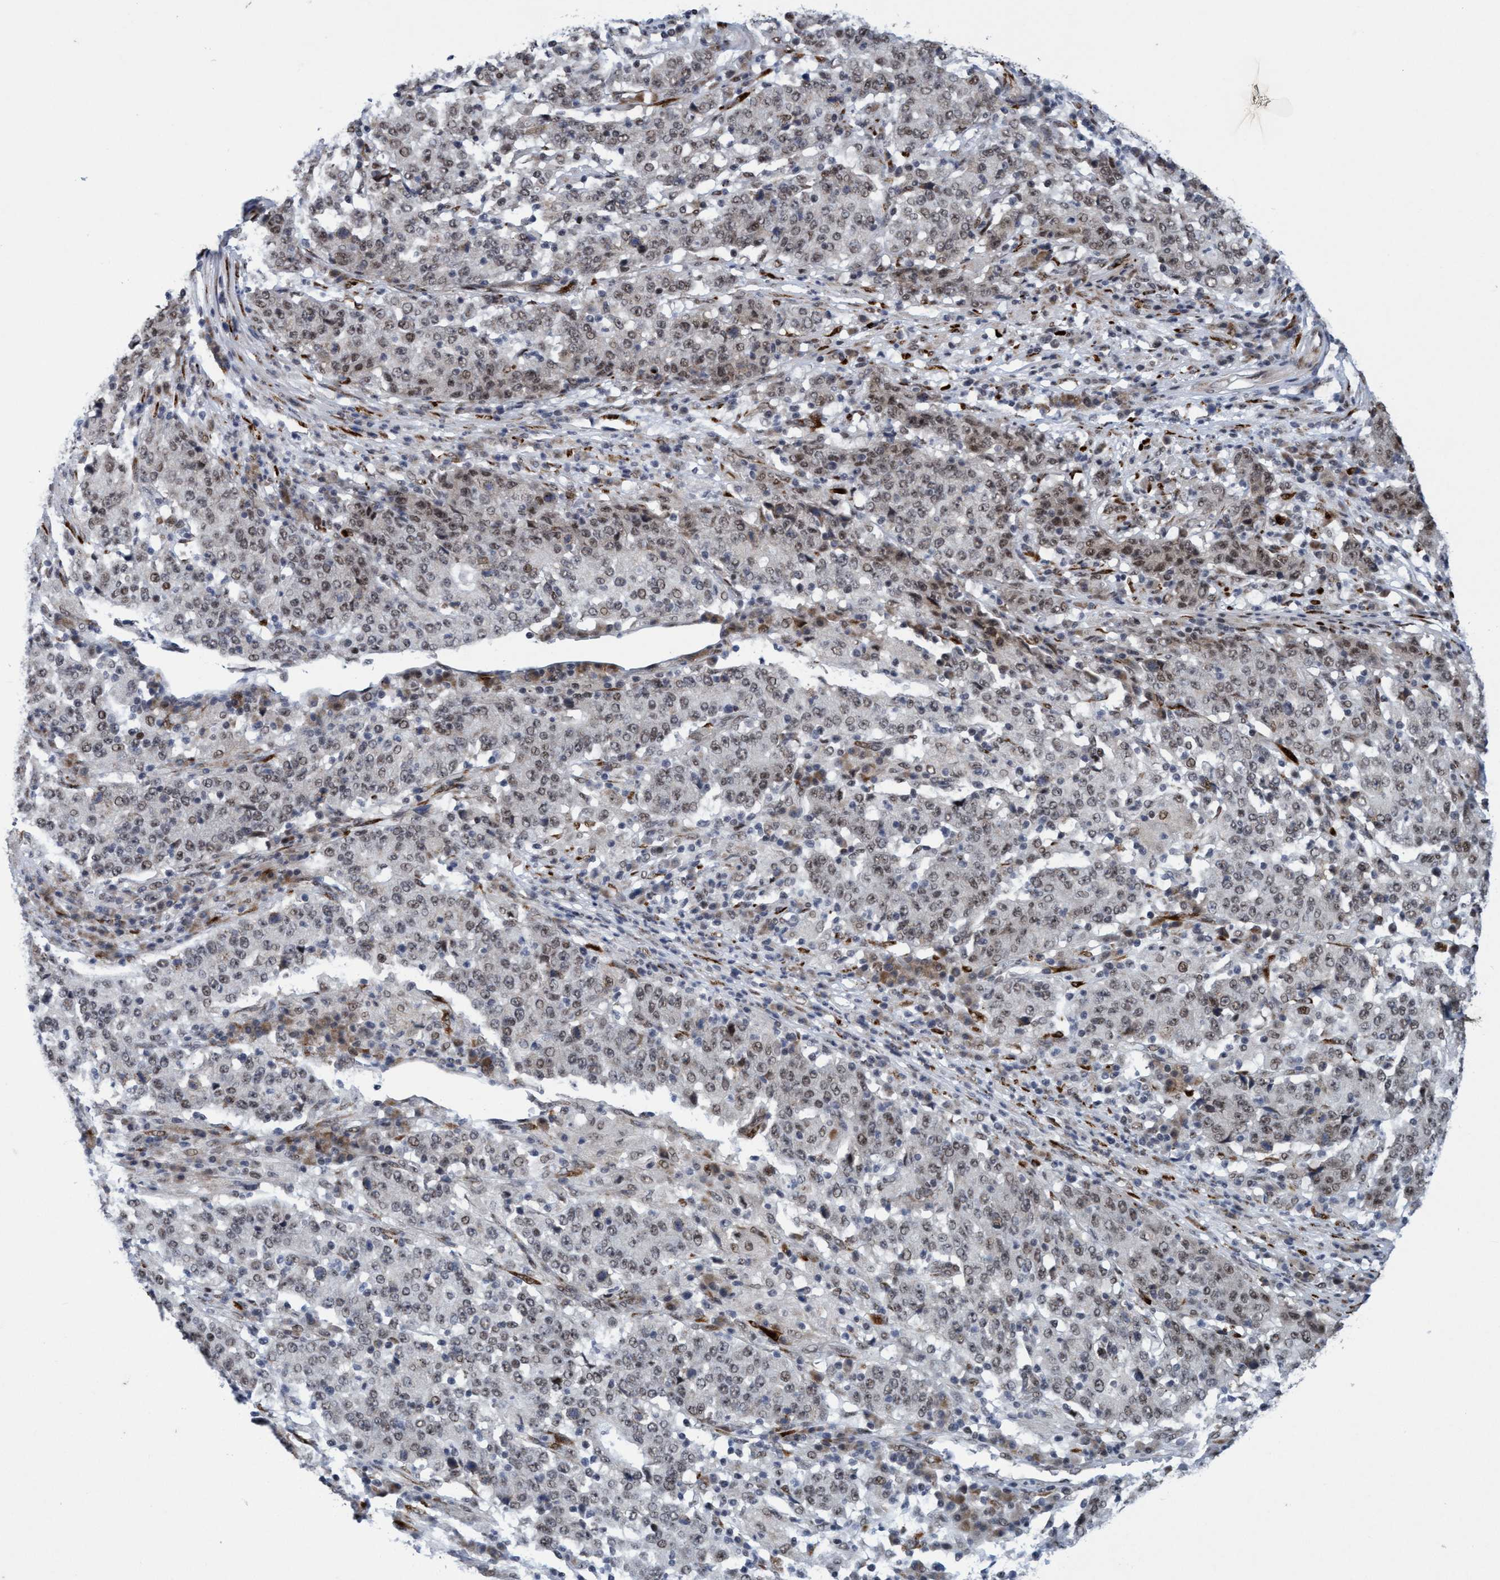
{"staining": {"intensity": "weak", "quantity": ">75%", "location": "nuclear"}, "tissue": "stomach cancer", "cell_type": "Tumor cells", "image_type": "cancer", "snomed": [{"axis": "morphology", "description": "Adenocarcinoma, NOS"}, {"axis": "topography", "description": "Stomach"}], "caption": "Weak nuclear expression is identified in about >75% of tumor cells in stomach cancer (adenocarcinoma).", "gene": "GLT6D1", "patient": {"sex": "male", "age": 59}}